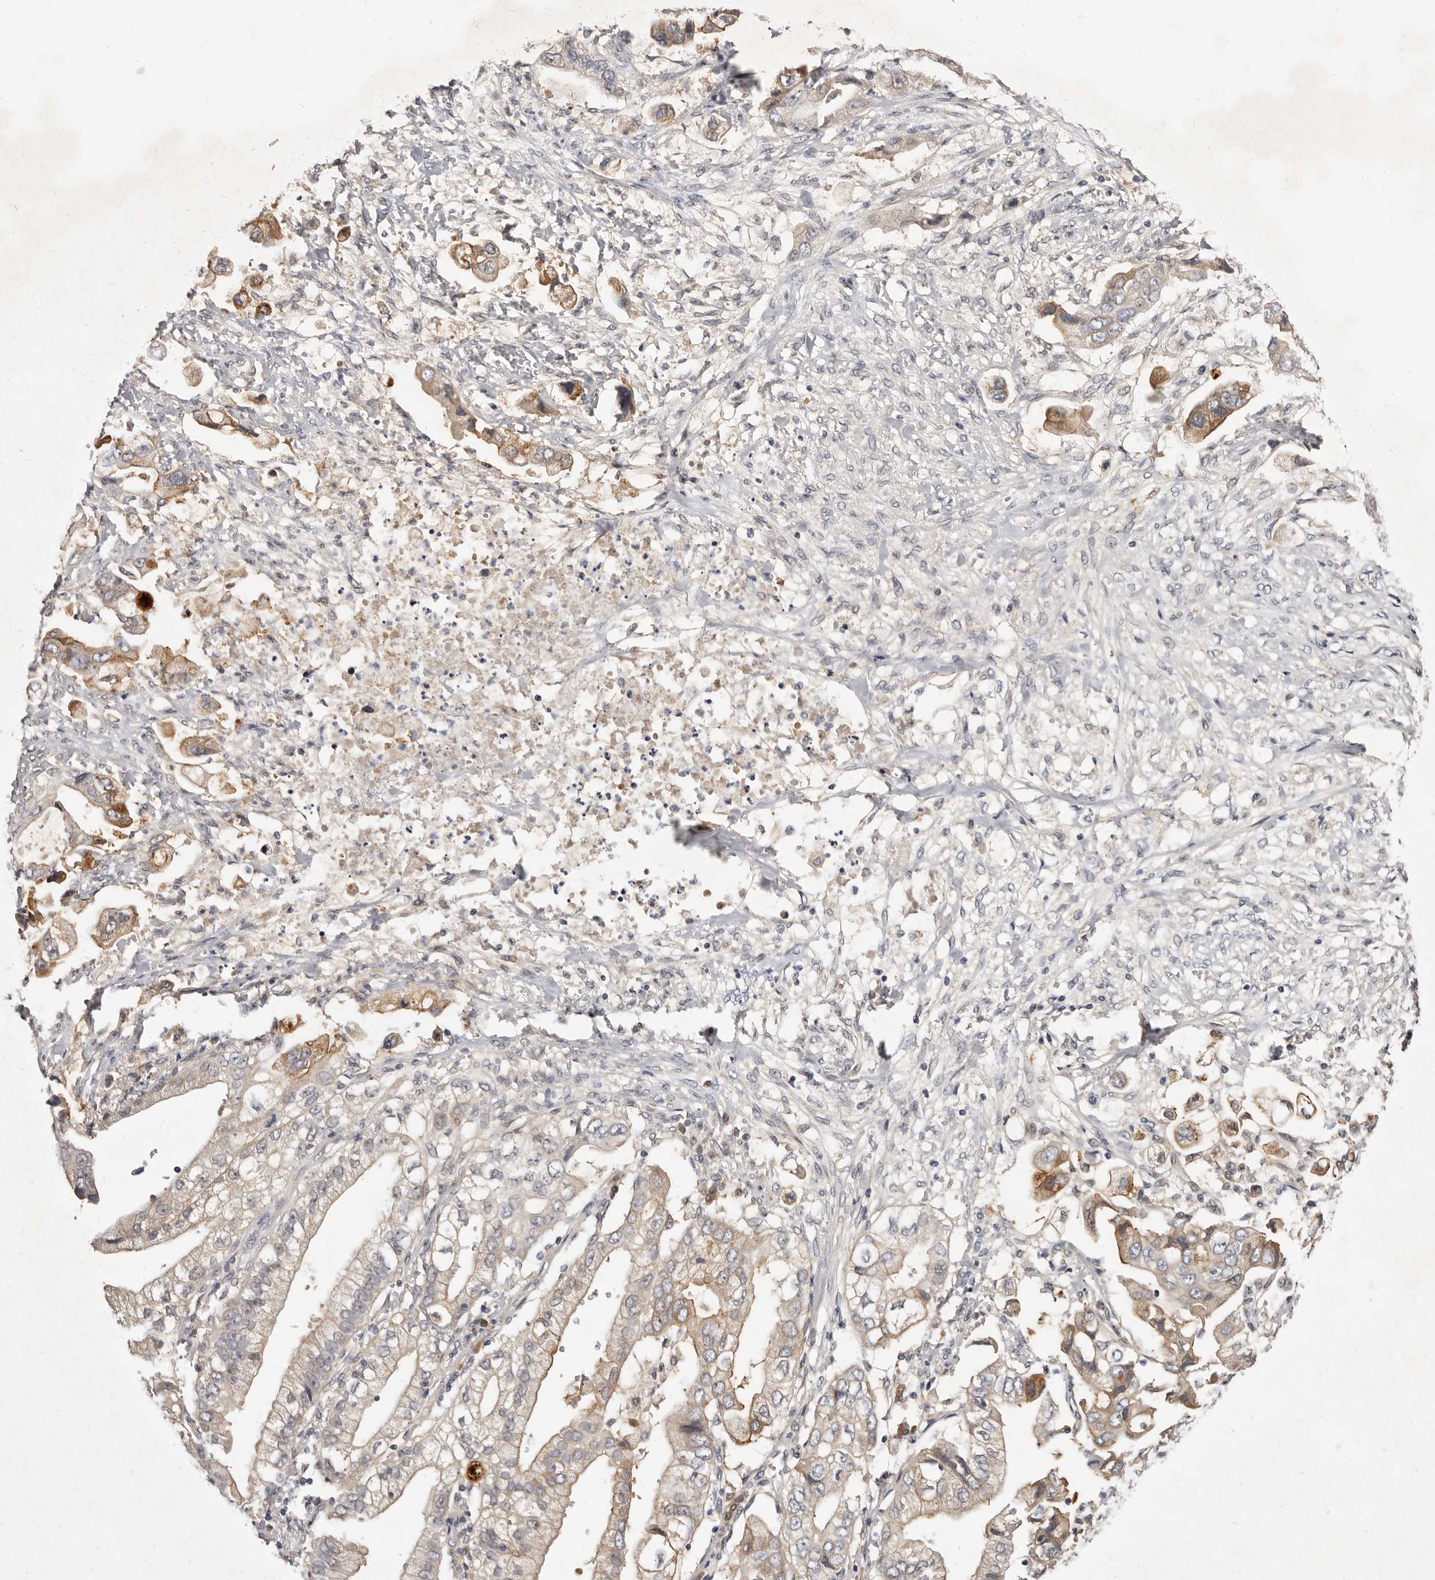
{"staining": {"intensity": "moderate", "quantity": ">75%", "location": "cytoplasmic/membranous"}, "tissue": "stomach cancer", "cell_type": "Tumor cells", "image_type": "cancer", "snomed": [{"axis": "morphology", "description": "Adenocarcinoma, NOS"}, {"axis": "topography", "description": "Stomach"}], "caption": "High-power microscopy captured an IHC image of stomach cancer (adenocarcinoma), revealing moderate cytoplasmic/membranous staining in approximately >75% of tumor cells.", "gene": "INAVA", "patient": {"sex": "male", "age": 62}}